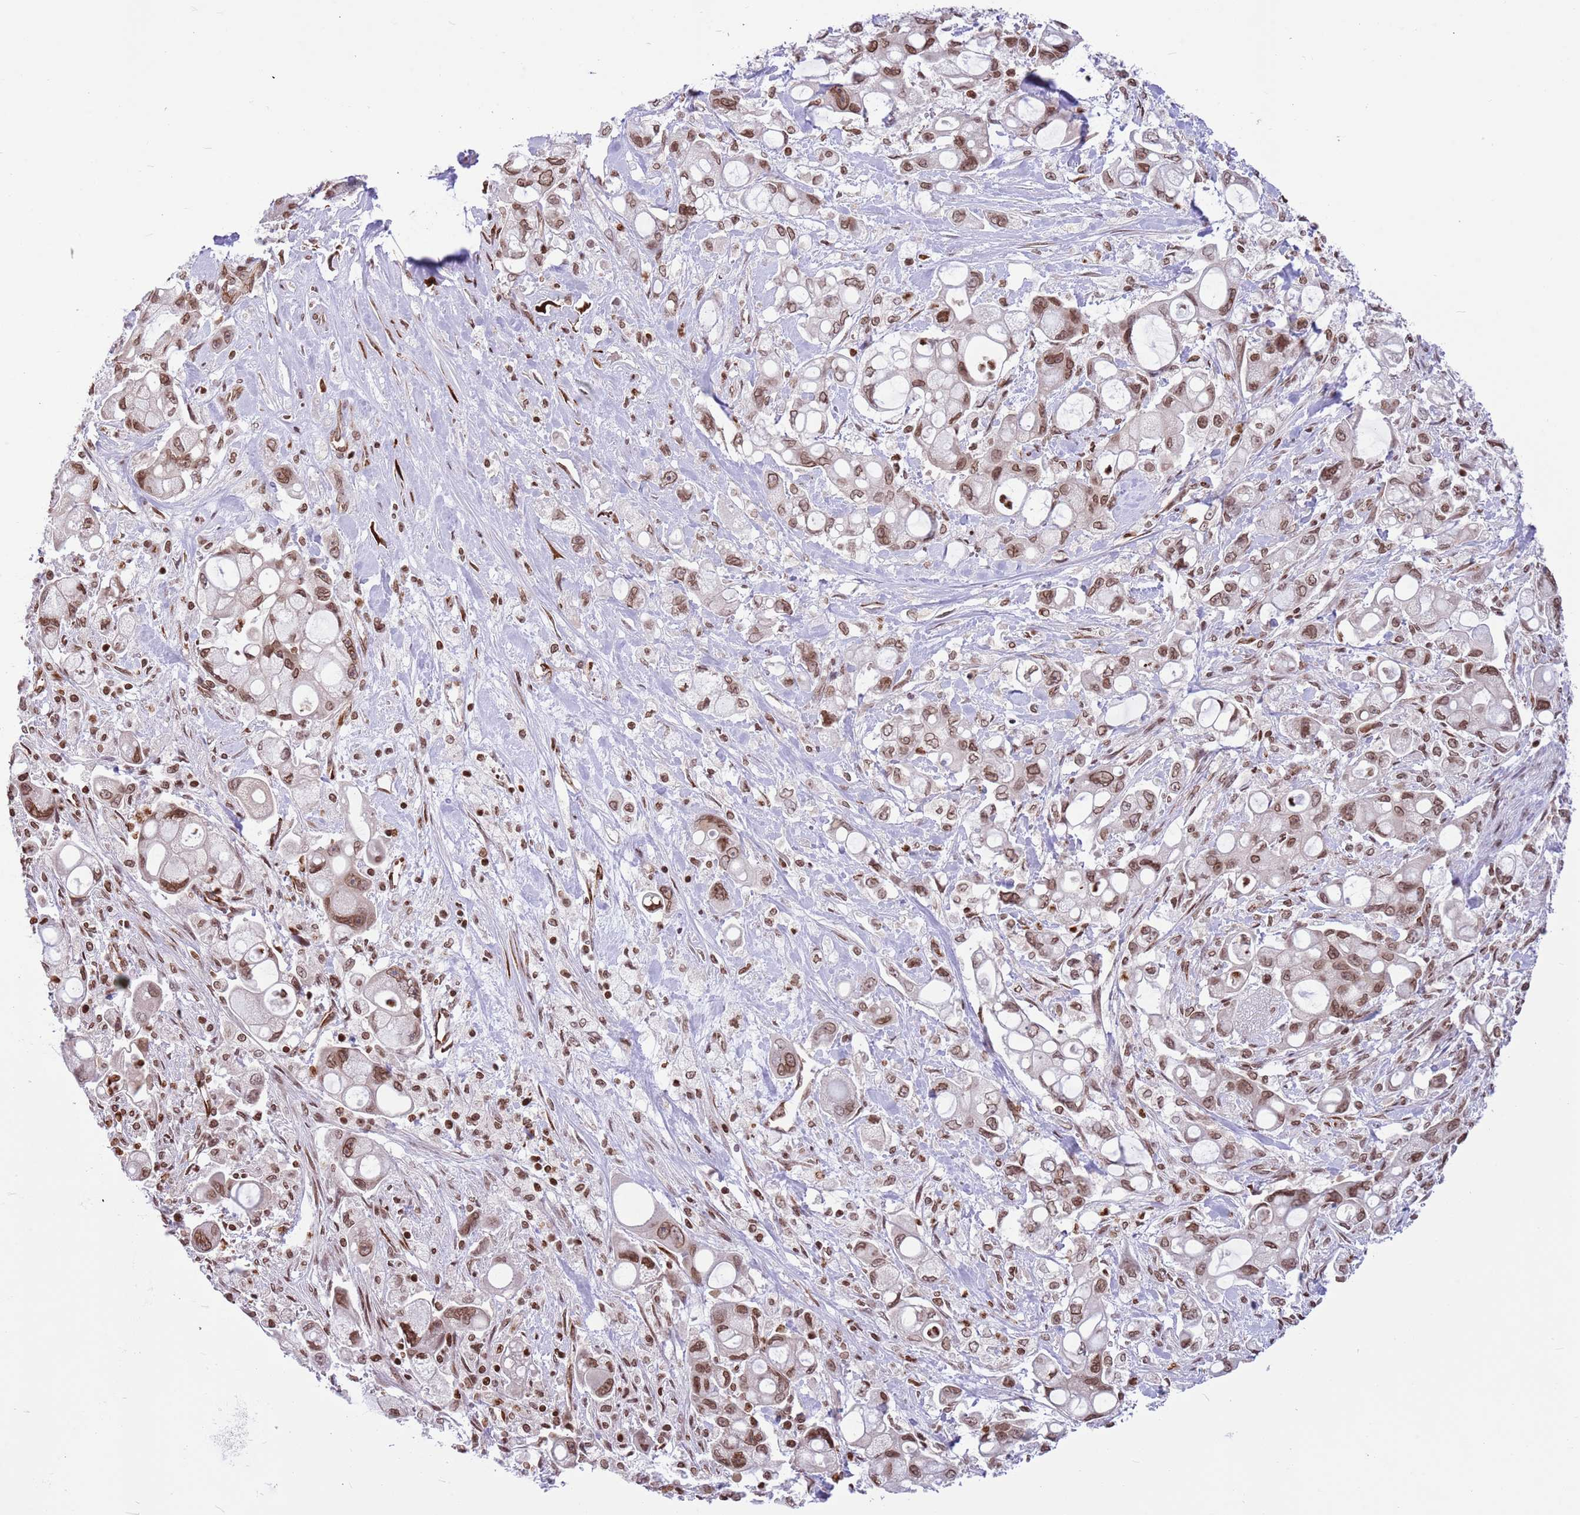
{"staining": {"intensity": "moderate", "quantity": ">75%", "location": "nuclear"}, "tissue": "pancreatic cancer", "cell_type": "Tumor cells", "image_type": "cancer", "snomed": [{"axis": "morphology", "description": "Adenocarcinoma, NOS"}, {"axis": "topography", "description": "Pancreas"}], "caption": "Immunohistochemistry histopathology image of human pancreatic cancer stained for a protein (brown), which displays medium levels of moderate nuclear positivity in about >75% of tumor cells.", "gene": "NRIP1", "patient": {"sex": "male", "age": 68}}